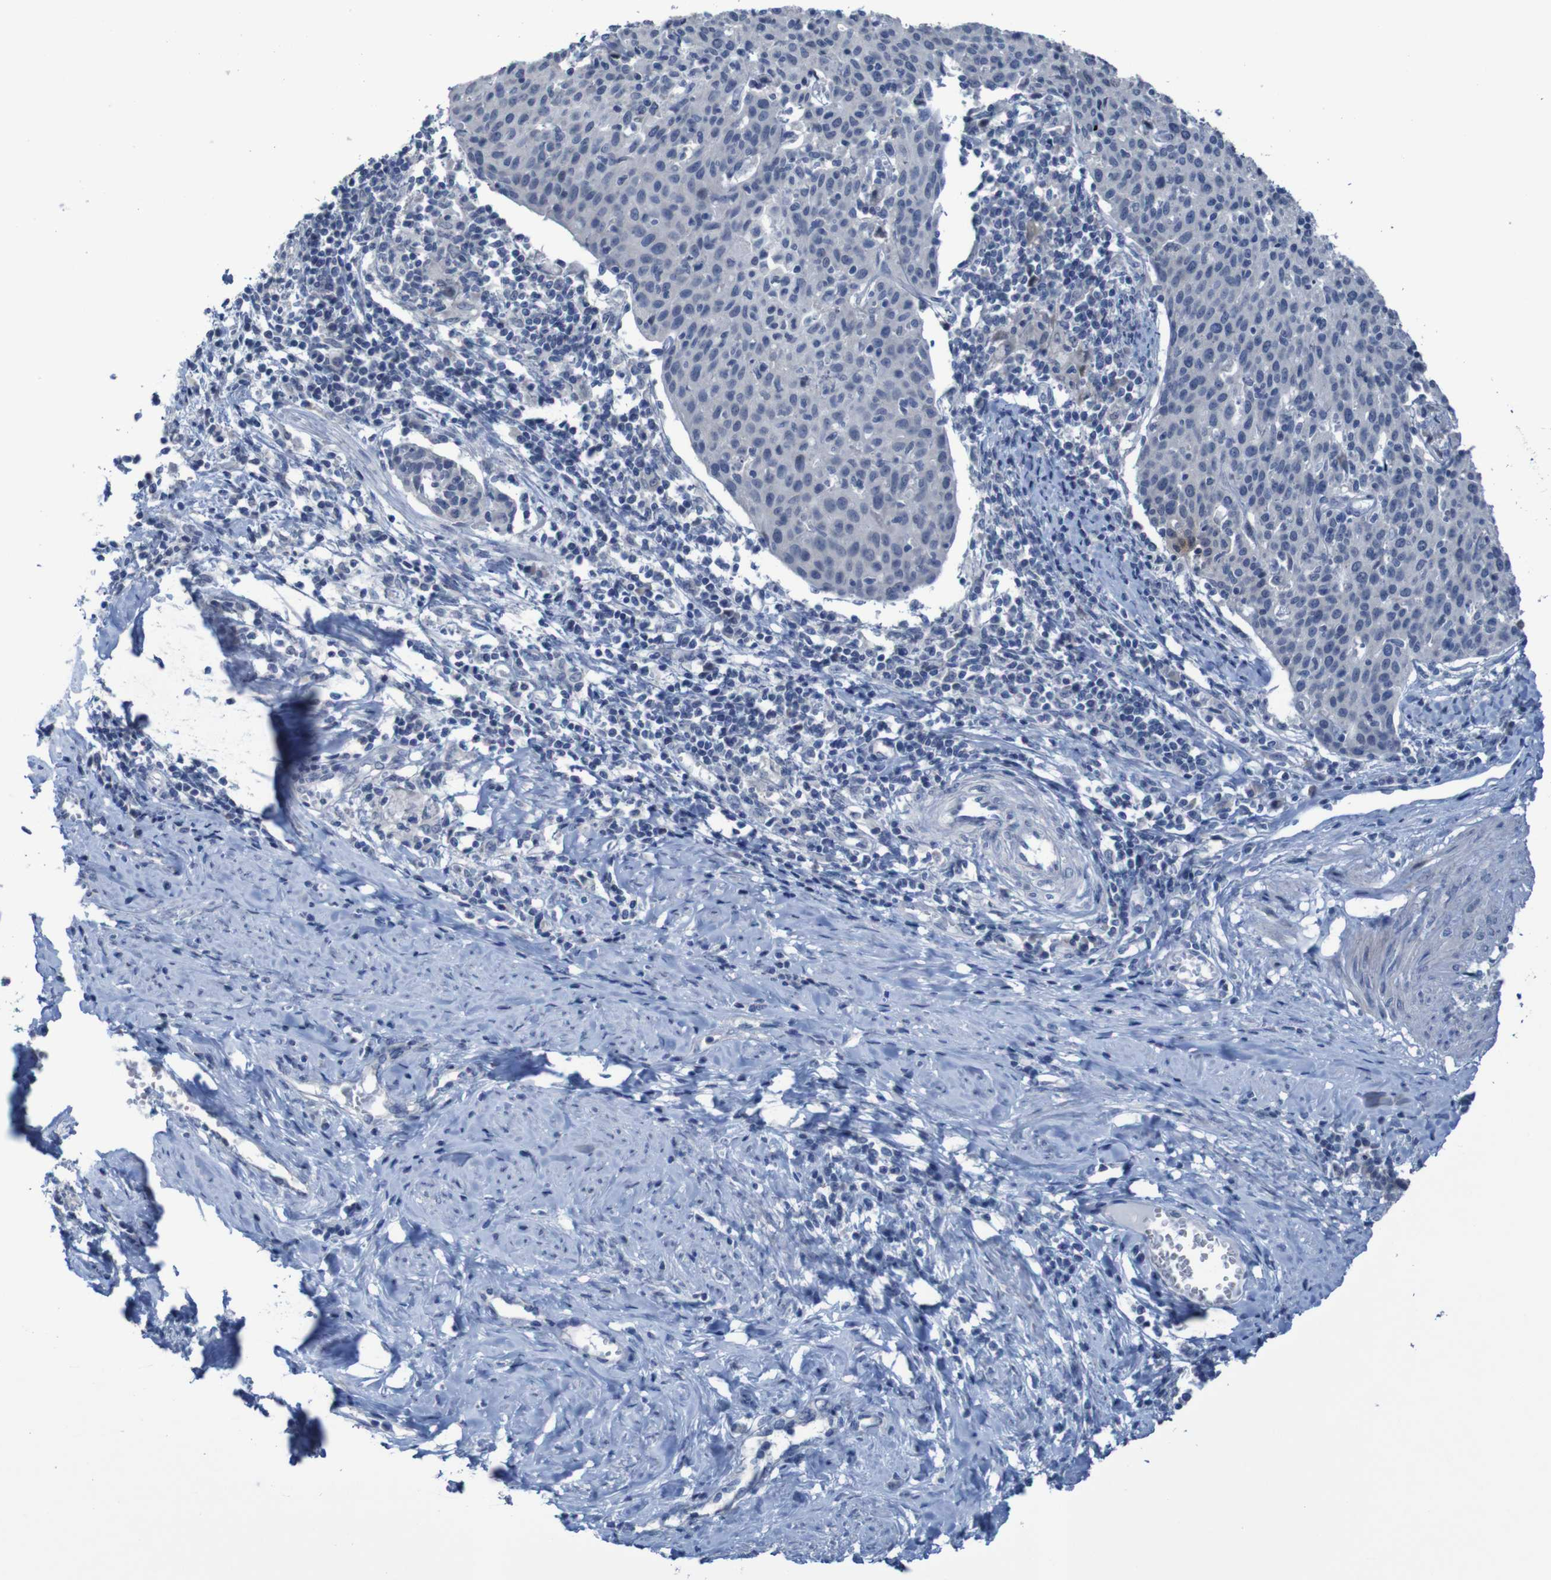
{"staining": {"intensity": "negative", "quantity": "none", "location": "none"}, "tissue": "cervical cancer", "cell_type": "Tumor cells", "image_type": "cancer", "snomed": [{"axis": "morphology", "description": "Squamous cell carcinoma, NOS"}, {"axis": "topography", "description": "Cervix"}], "caption": "This is an IHC histopathology image of human cervical cancer (squamous cell carcinoma). There is no staining in tumor cells.", "gene": "CLDN18", "patient": {"sex": "female", "age": 38}}